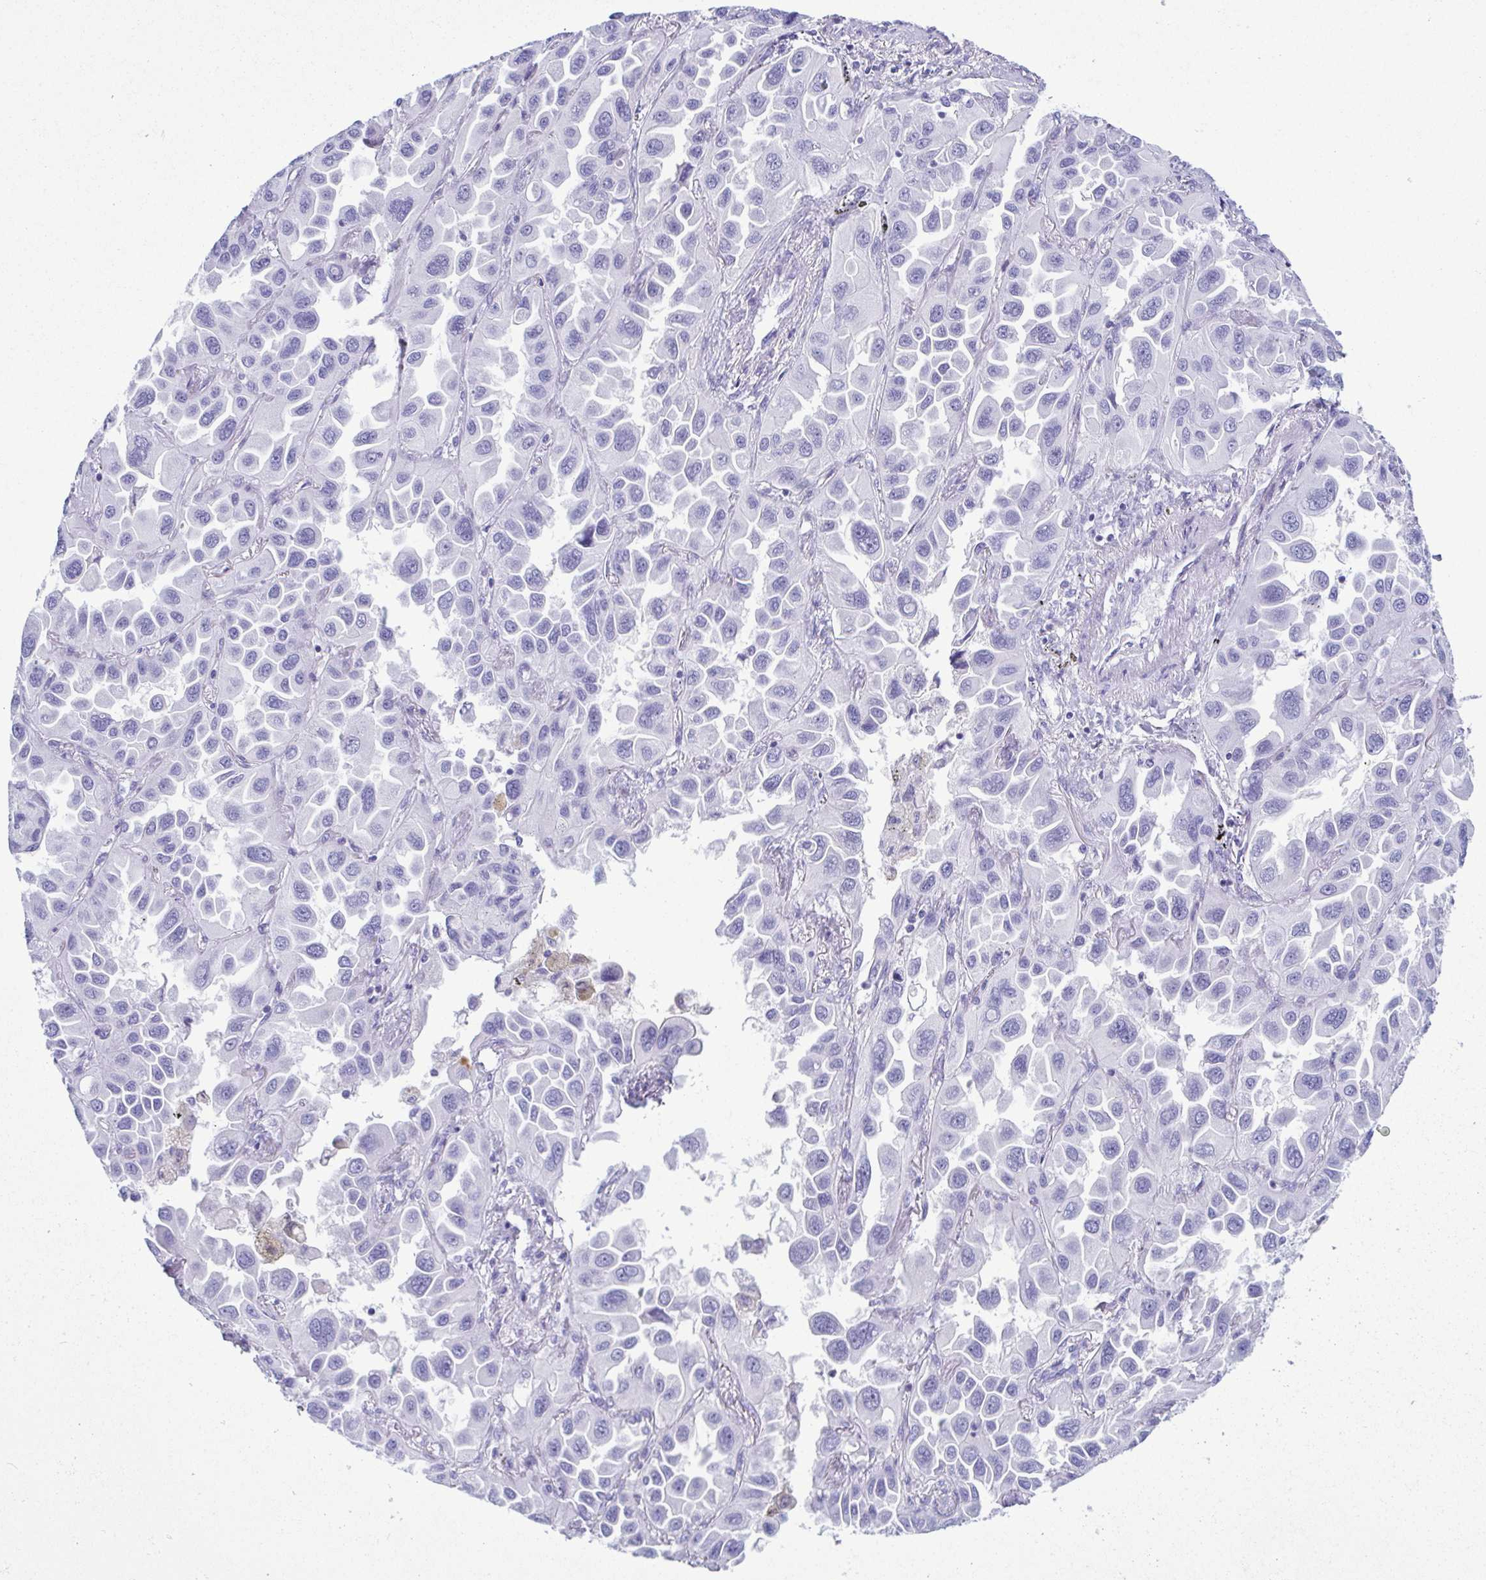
{"staining": {"intensity": "negative", "quantity": "none", "location": "none"}, "tissue": "lung cancer", "cell_type": "Tumor cells", "image_type": "cancer", "snomed": [{"axis": "morphology", "description": "Adenocarcinoma, NOS"}, {"axis": "topography", "description": "Lung"}], "caption": "Immunohistochemistry (IHC) photomicrograph of lung cancer stained for a protein (brown), which reveals no expression in tumor cells.", "gene": "LTF", "patient": {"sex": "male", "age": 64}}